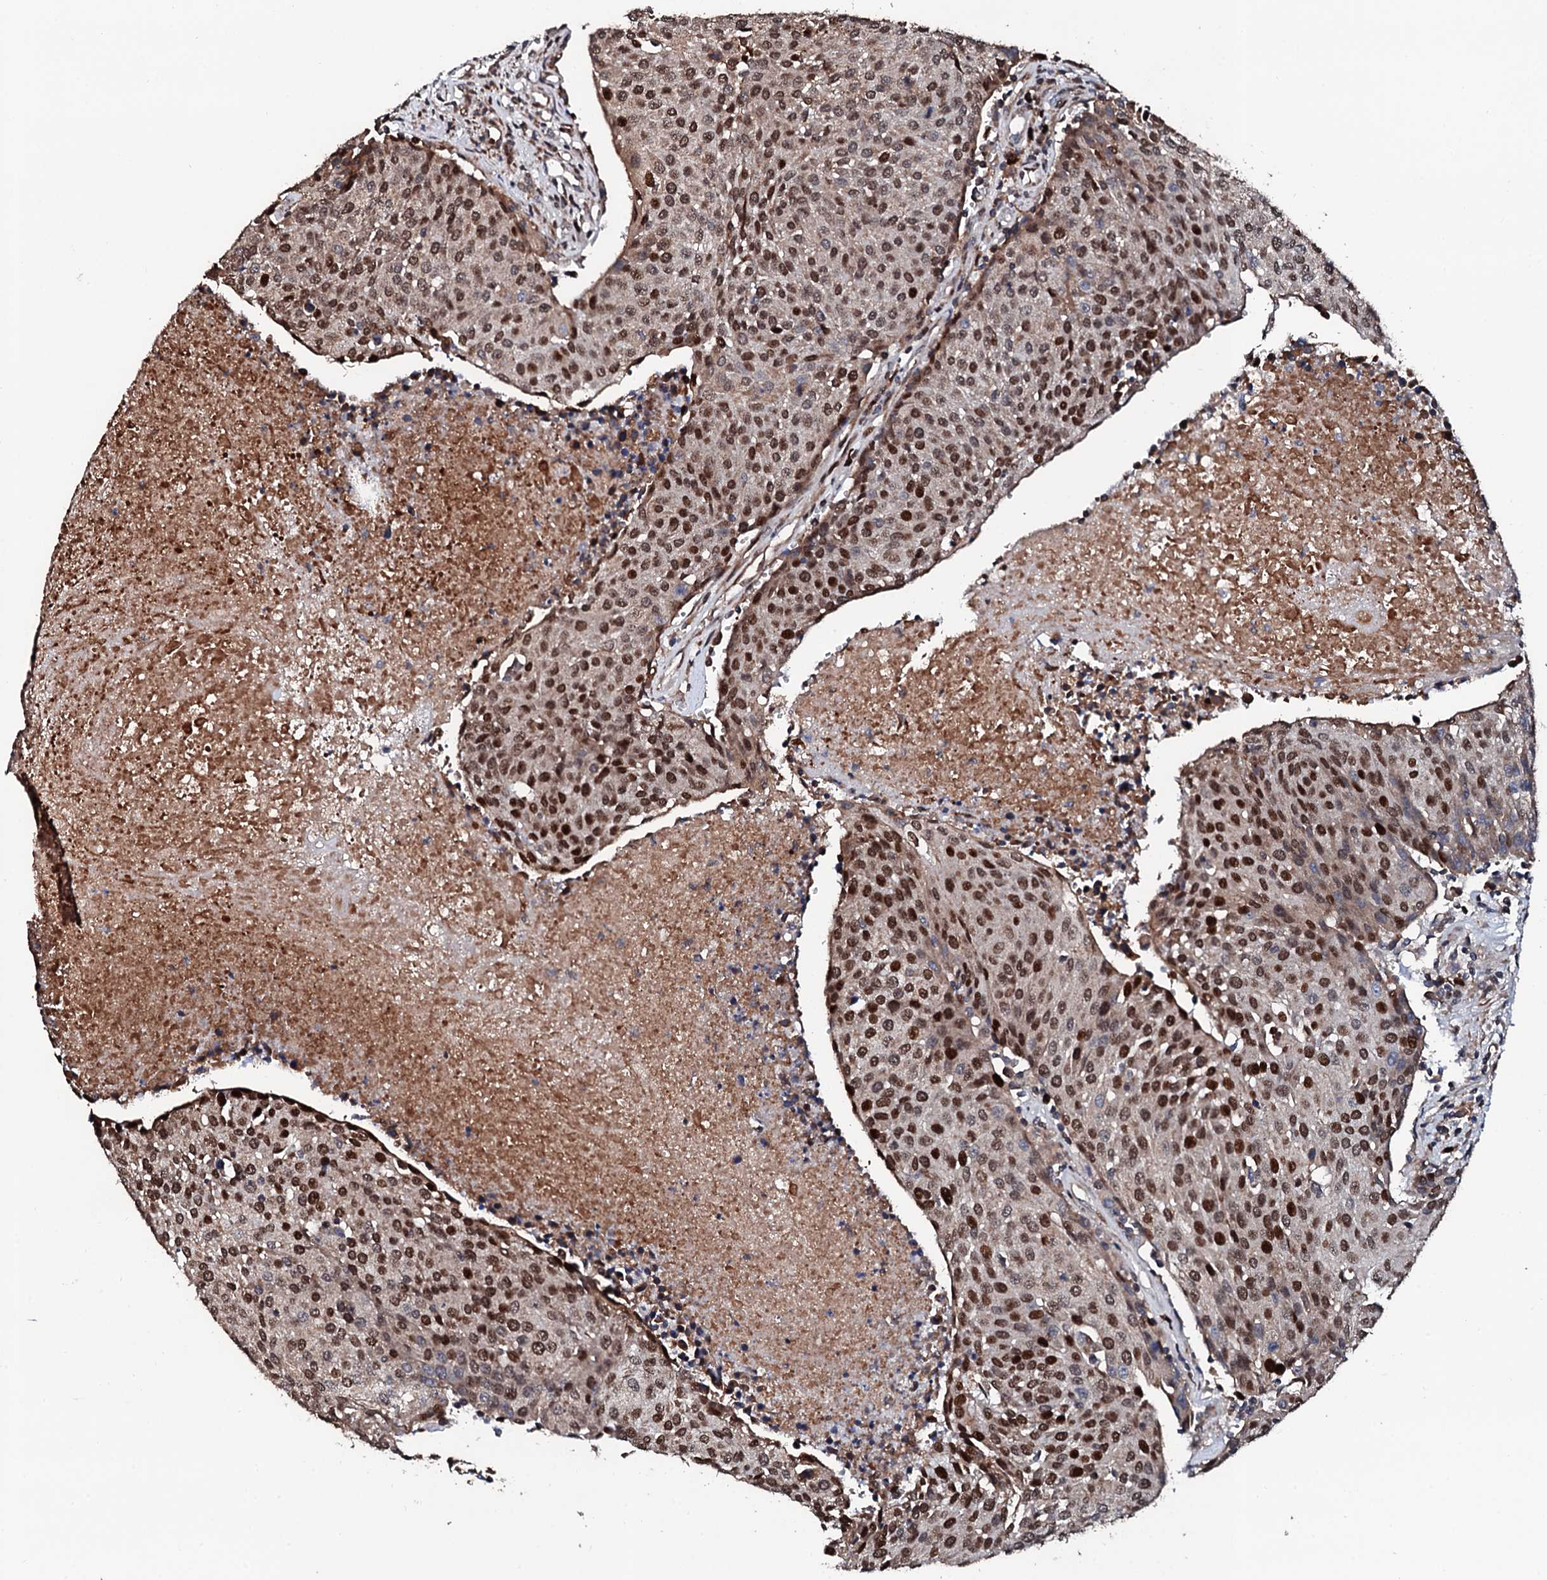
{"staining": {"intensity": "strong", "quantity": ">75%", "location": "nuclear"}, "tissue": "urothelial cancer", "cell_type": "Tumor cells", "image_type": "cancer", "snomed": [{"axis": "morphology", "description": "Urothelial carcinoma, High grade"}, {"axis": "topography", "description": "Urinary bladder"}], "caption": "Urothelial cancer stained with IHC shows strong nuclear staining in about >75% of tumor cells.", "gene": "KIF18A", "patient": {"sex": "female", "age": 85}}